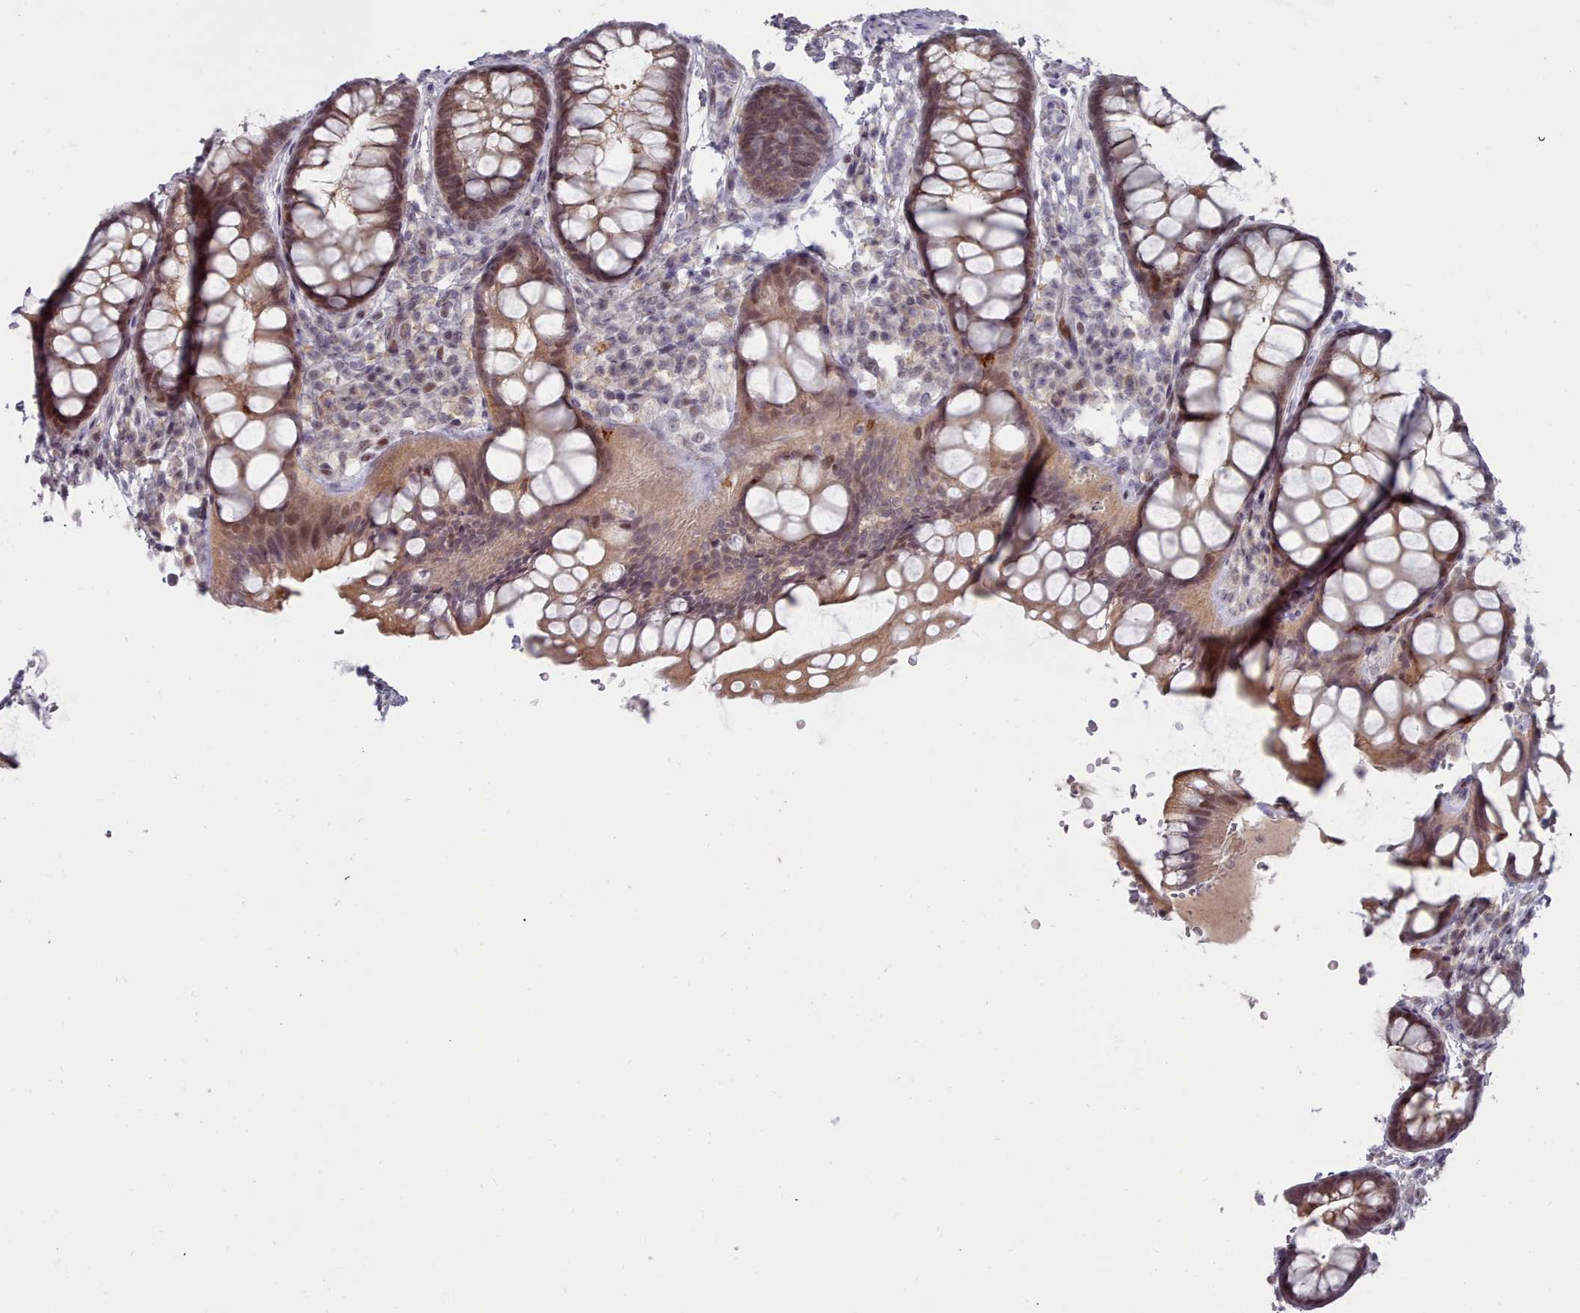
{"staining": {"intensity": "moderate", "quantity": "25%-75%", "location": "cytoplasmic/membranous,nuclear"}, "tissue": "rectum", "cell_type": "Glandular cells", "image_type": "normal", "snomed": [{"axis": "morphology", "description": "Normal tissue, NOS"}, {"axis": "topography", "description": "Rectum"}, {"axis": "topography", "description": "Peripheral nerve tissue"}], "caption": "DAB immunohistochemical staining of normal rectum displays moderate cytoplasmic/membranous,nuclear protein positivity in approximately 25%-75% of glandular cells.", "gene": "GINS1", "patient": {"sex": "female", "age": 69}}